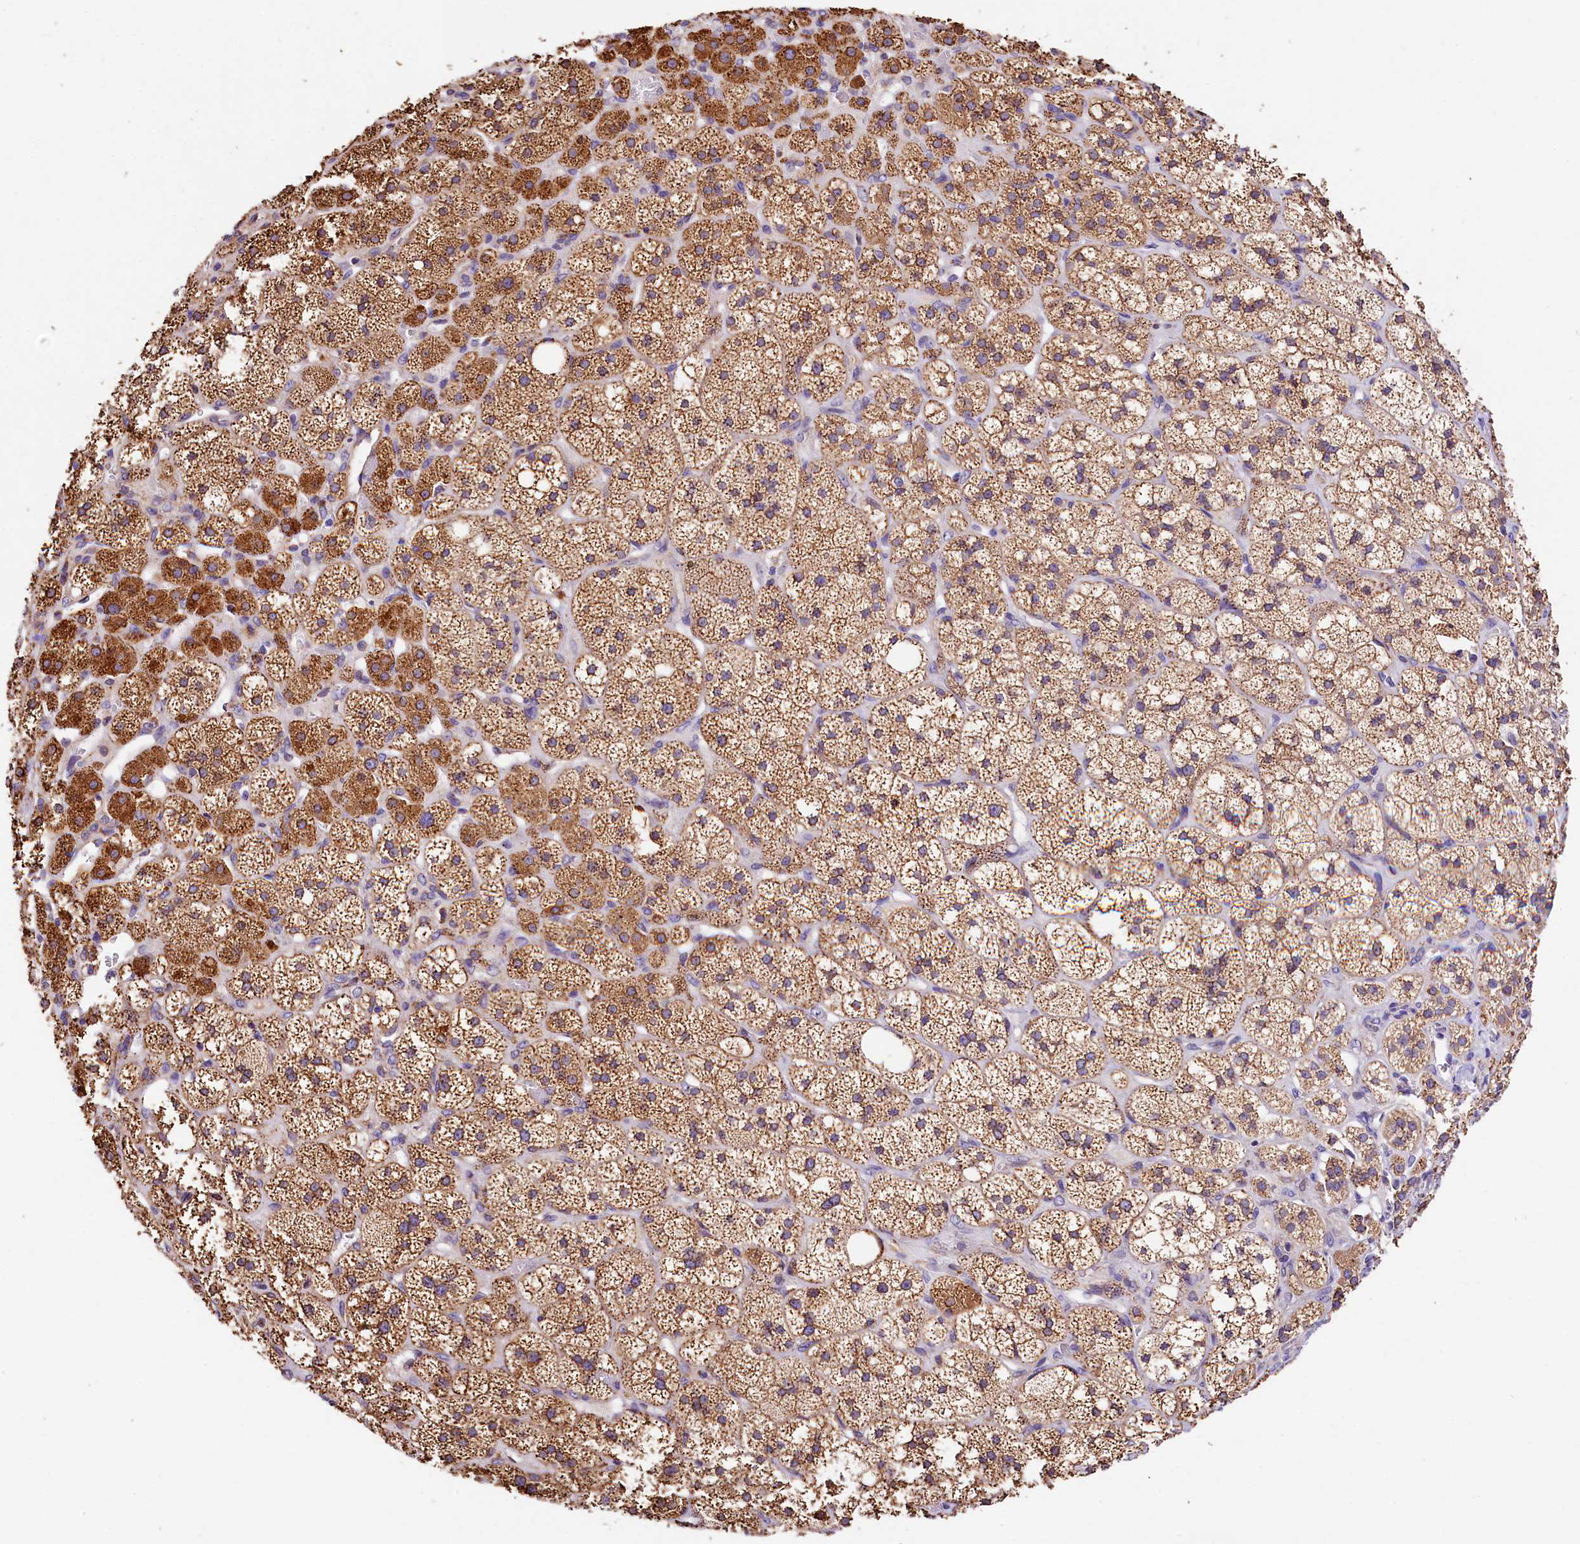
{"staining": {"intensity": "moderate", "quantity": ">75%", "location": "cytoplasmic/membranous"}, "tissue": "adrenal gland", "cell_type": "Glandular cells", "image_type": "normal", "snomed": [{"axis": "morphology", "description": "Normal tissue, NOS"}, {"axis": "topography", "description": "Adrenal gland"}], "caption": "Immunohistochemical staining of unremarkable human adrenal gland demonstrates moderate cytoplasmic/membranous protein expression in about >75% of glandular cells.", "gene": "ITGA1", "patient": {"sex": "male", "age": 61}}